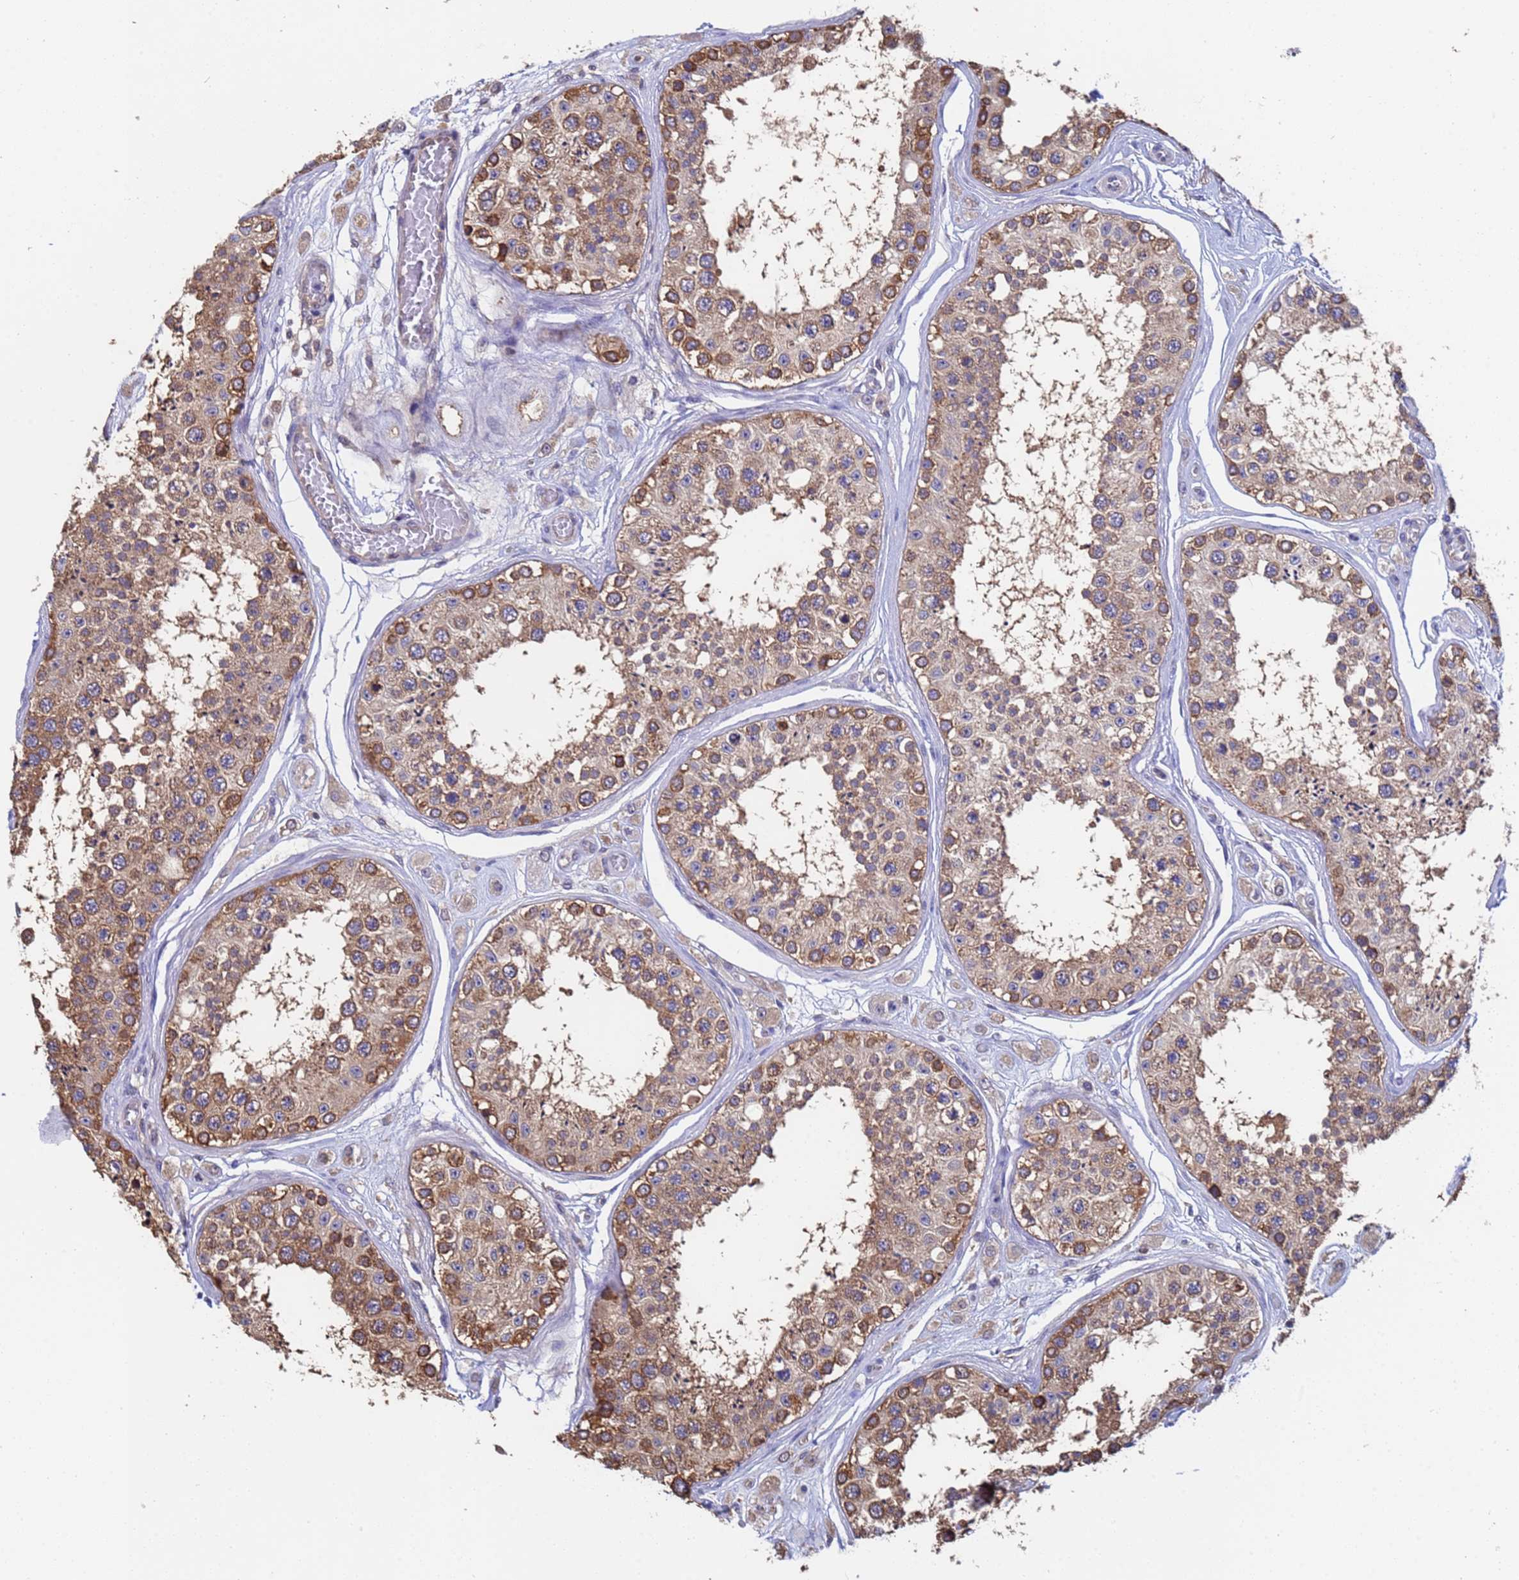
{"staining": {"intensity": "strong", "quantity": "25%-75%", "location": "cytoplasmic/membranous"}, "tissue": "testis", "cell_type": "Cells in seminiferous ducts", "image_type": "normal", "snomed": [{"axis": "morphology", "description": "Normal tissue, NOS"}, {"axis": "topography", "description": "Testis"}], "caption": "Immunohistochemical staining of normal testis reveals strong cytoplasmic/membranous protein staining in about 25%-75% of cells in seminiferous ducts. Ihc stains the protein in brown and the nuclei are stained blue.", "gene": "FAM25A", "patient": {"sex": "male", "age": 25}}